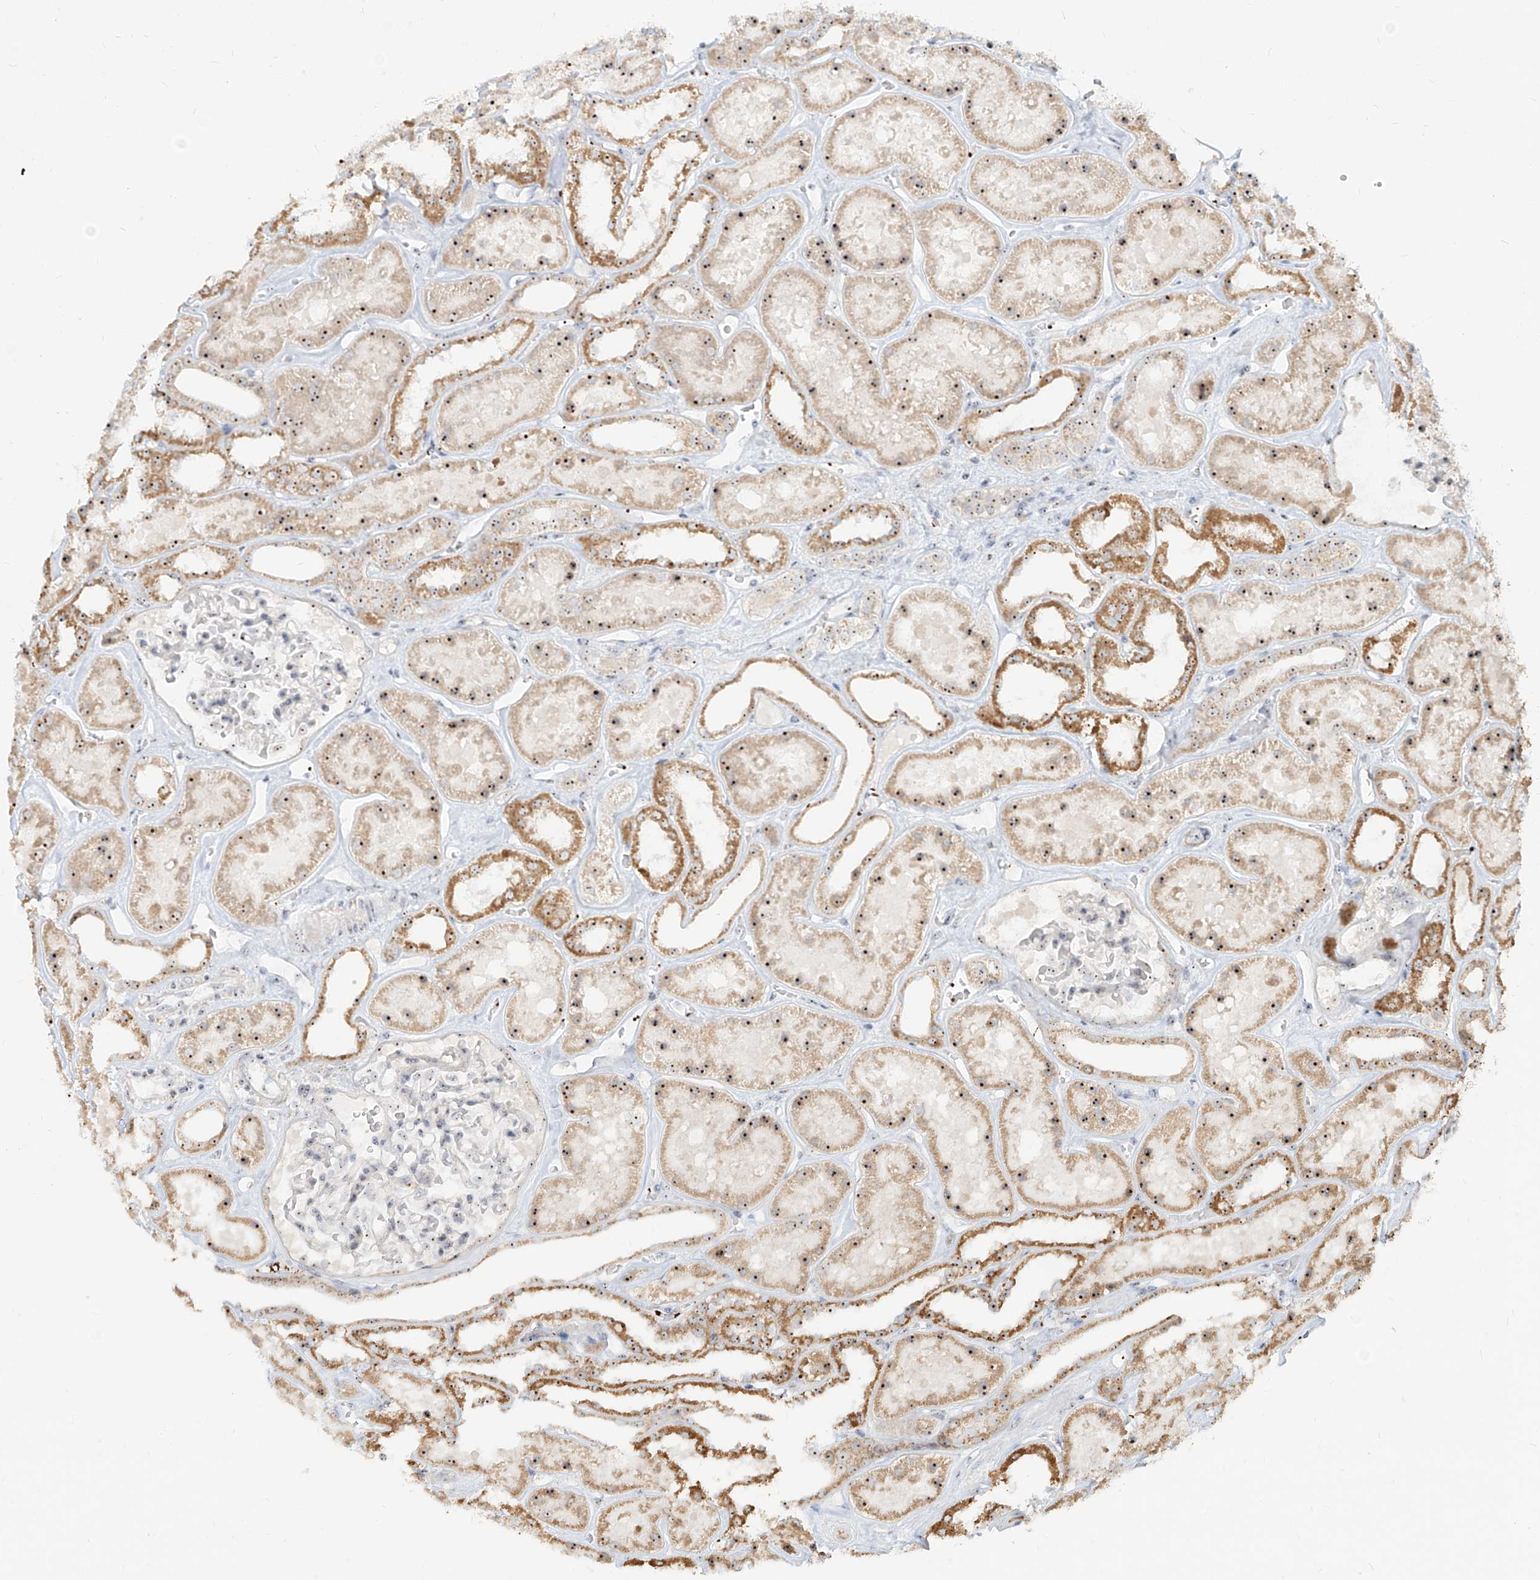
{"staining": {"intensity": "moderate", "quantity": "<25%", "location": "nuclear"}, "tissue": "kidney", "cell_type": "Cells in glomeruli", "image_type": "normal", "snomed": [{"axis": "morphology", "description": "Normal tissue, NOS"}, {"axis": "topography", "description": "Kidney"}], "caption": "The micrograph exhibits a brown stain indicating the presence of a protein in the nuclear of cells in glomeruli in kidney. The staining was performed using DAB to visualize the protein expression in brown, while the nuclei were stained in blue with hematoxylin (Magnification: 20x).", "gene": "BYSL", "patient": {"sex": "female", "age": 41}}